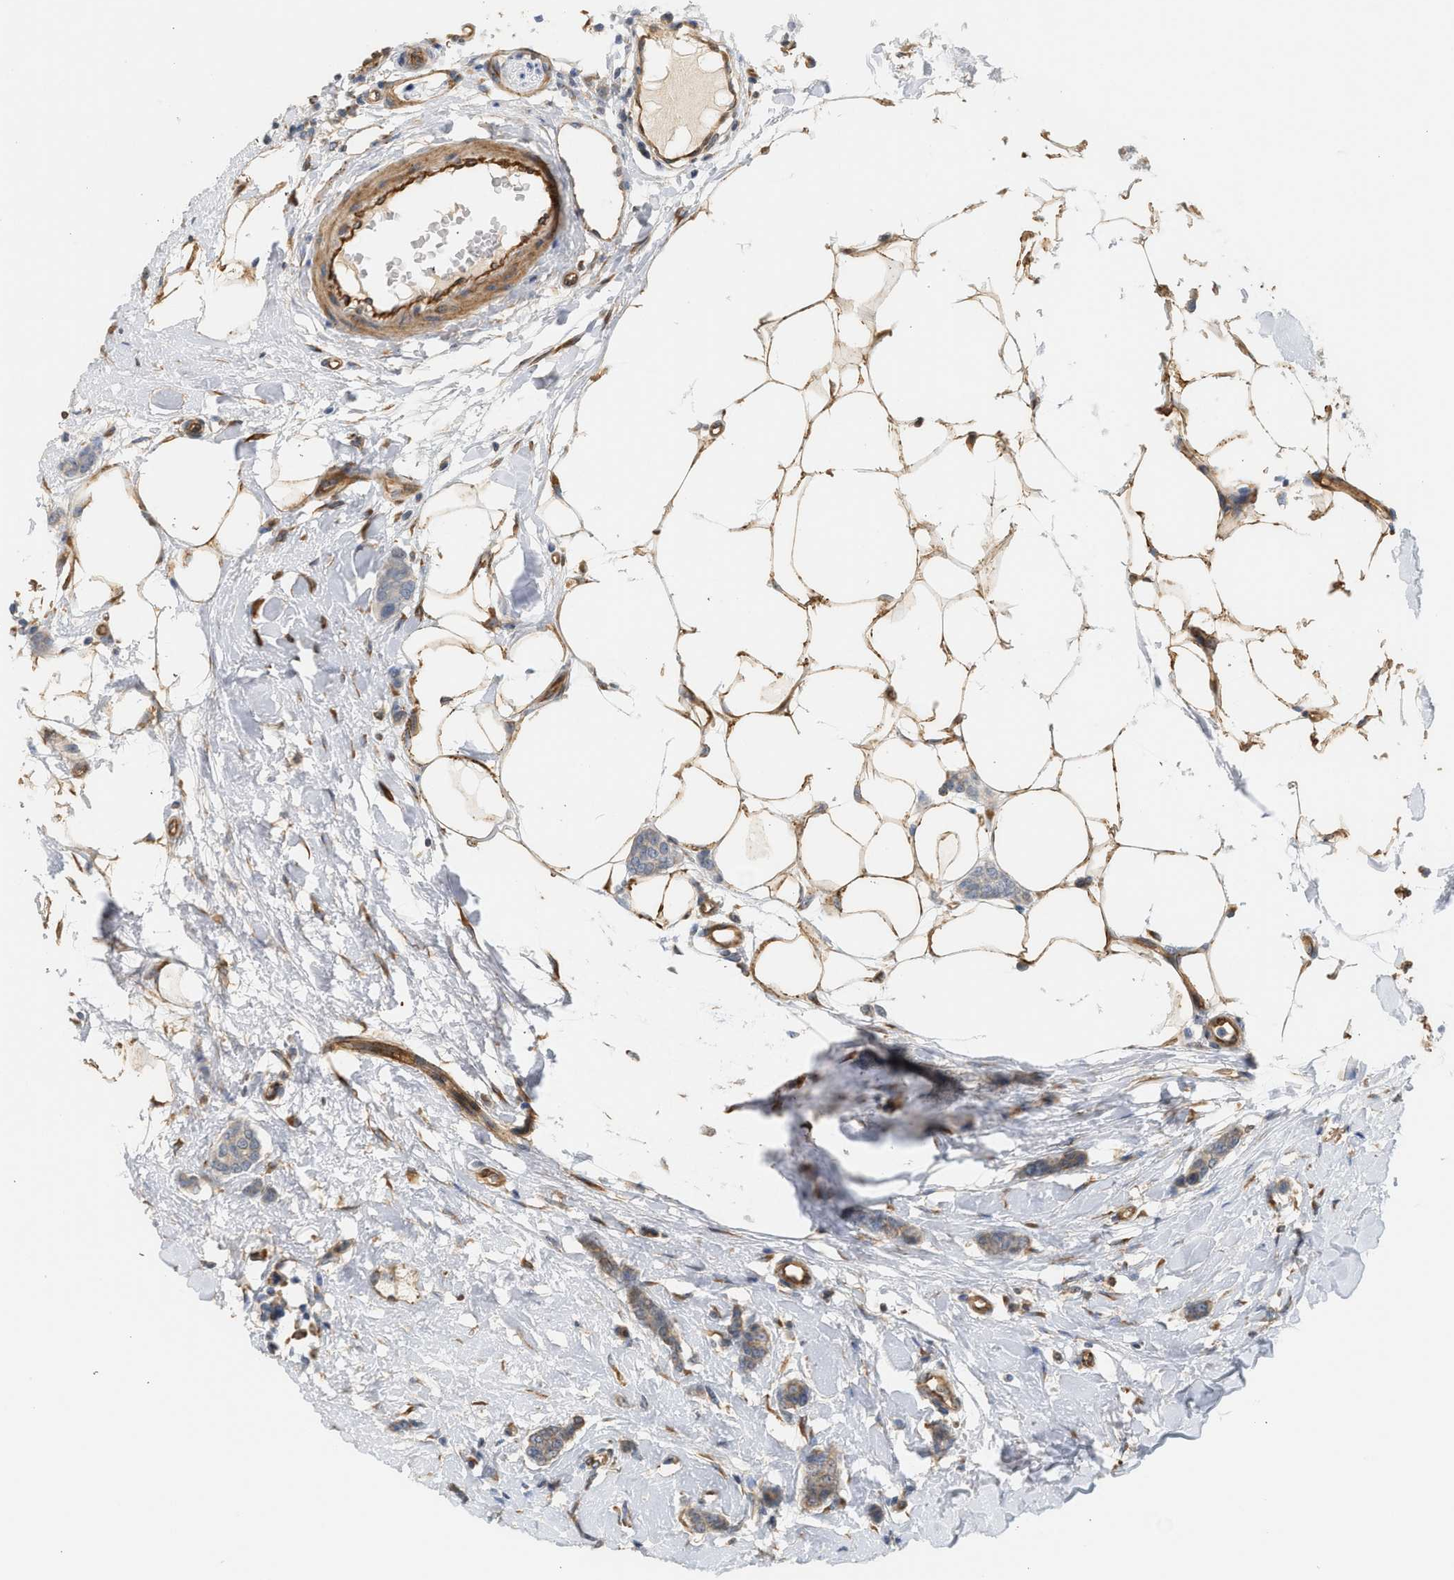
{"staining": {"intensity": "weak", "quantity": ">75%", "location": "cytoplasmic/membranous"}, "tissue": "breast cancer", "cell_type": "Tumor cells", "image_type": "cancer", "snomed": [{"axis": "morphology", "description": "Lobular carcinoma"}, {"axis": "topography", "description": "Skin"}, {"axis": "topography", "description": "Breast"}], "caption": "A micrograph showing weak cytoplasmic/membranous expression in approximately >75% of tumor cells in breast cancer (lobular carcinoma), as visualized by brown immunohistochemical staining.", "gene": "SVOP", "patient": {"sex": "female", "age": 46}}